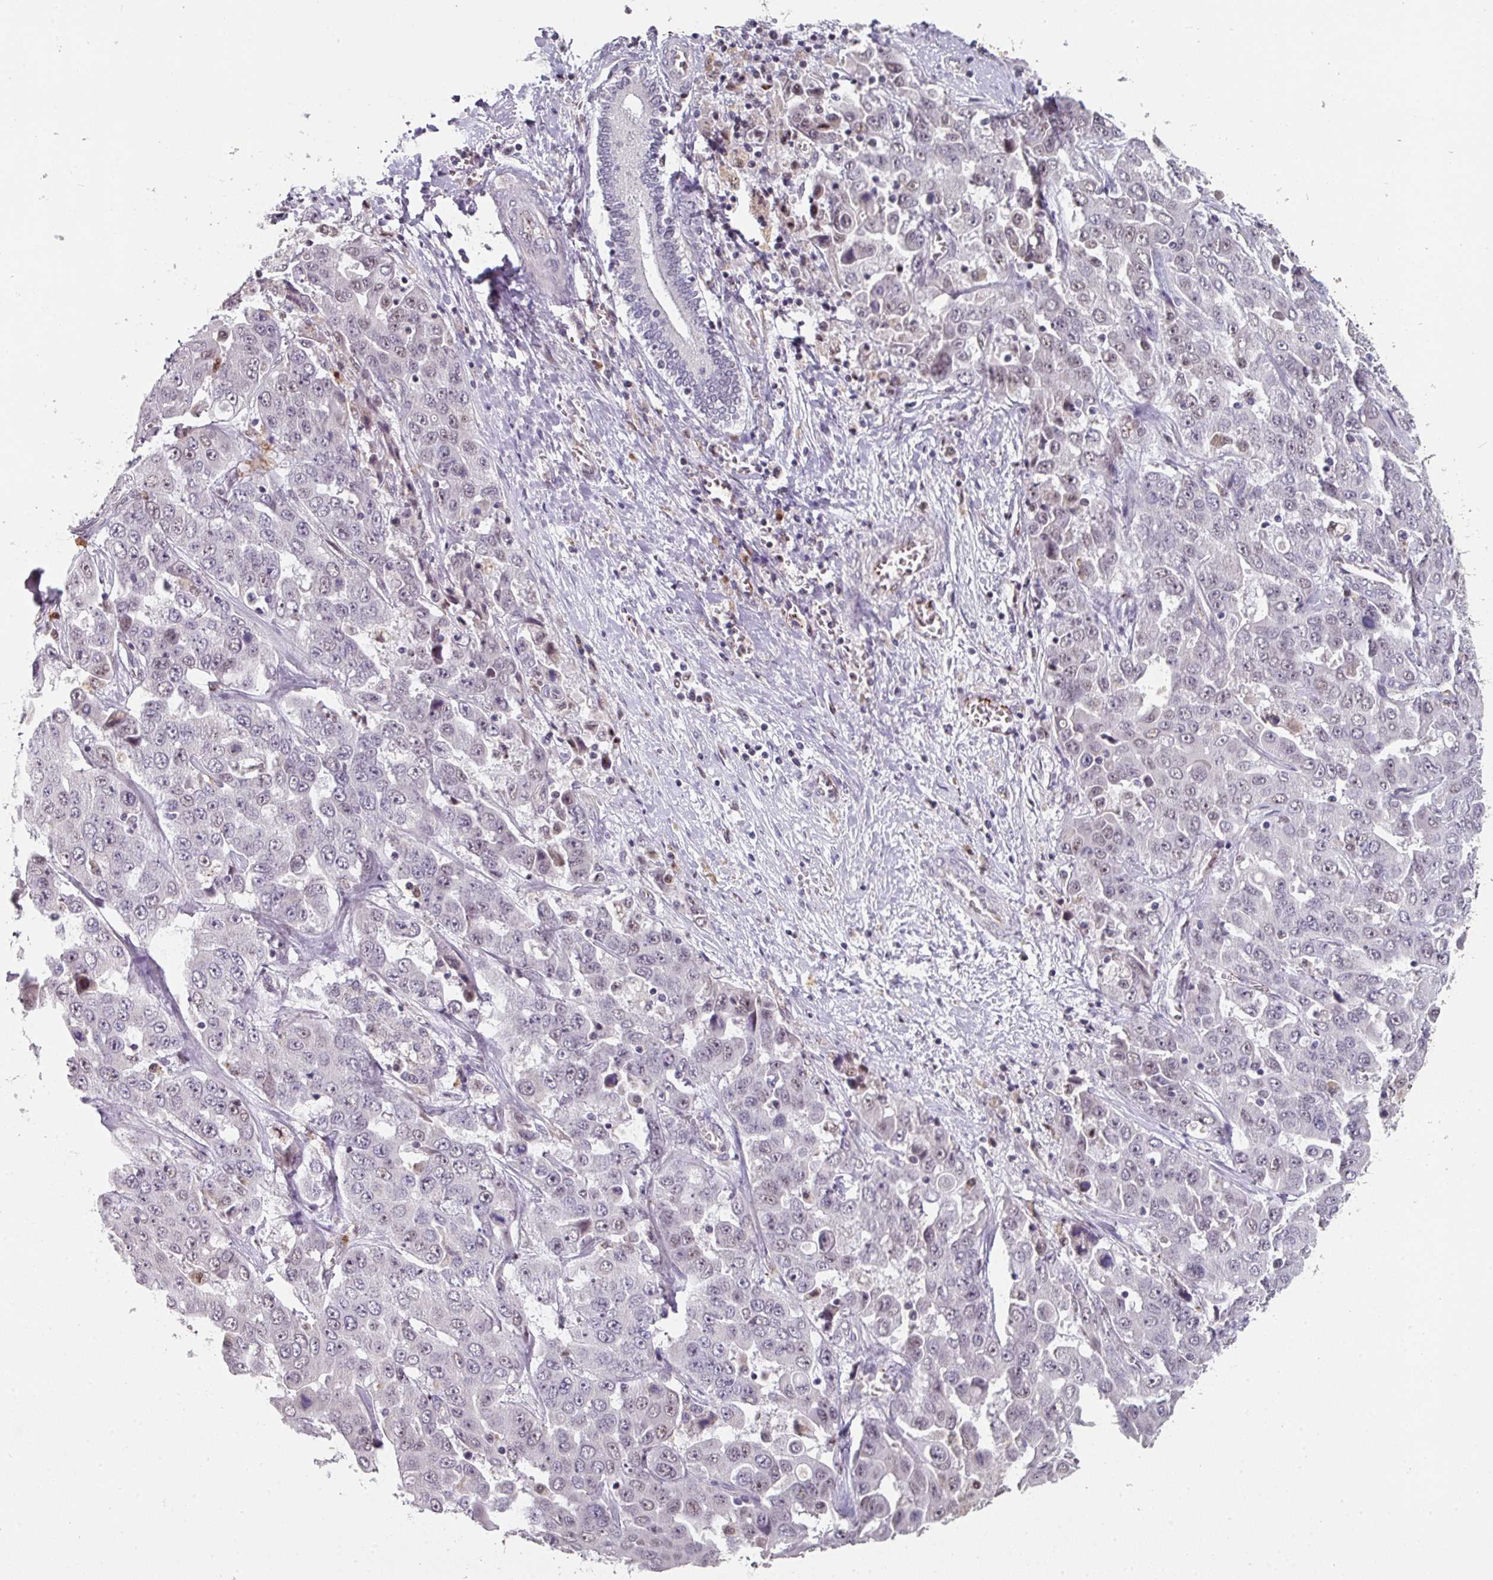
{"staining": {"intensity": "weak", "quantity": "25%-75%", "location": "nuclear"}, "tissue": "liver cancer", "cell_type": "Tumor cells", "image_type": "cancer", "snomed": [{"axis": "morphology", "description": "Cholangiocarcinoma"}, {"axis": "topography", "description": "Liver"}], "caption": "Immunohistochemical staining of human cholangiocarcinoma (liver) shows low levels of weak nuclear staining in approximately 25%-75% of tumor cells.", "gene": "SIDT2", "patient": {"sex": "female", "age": 52}}